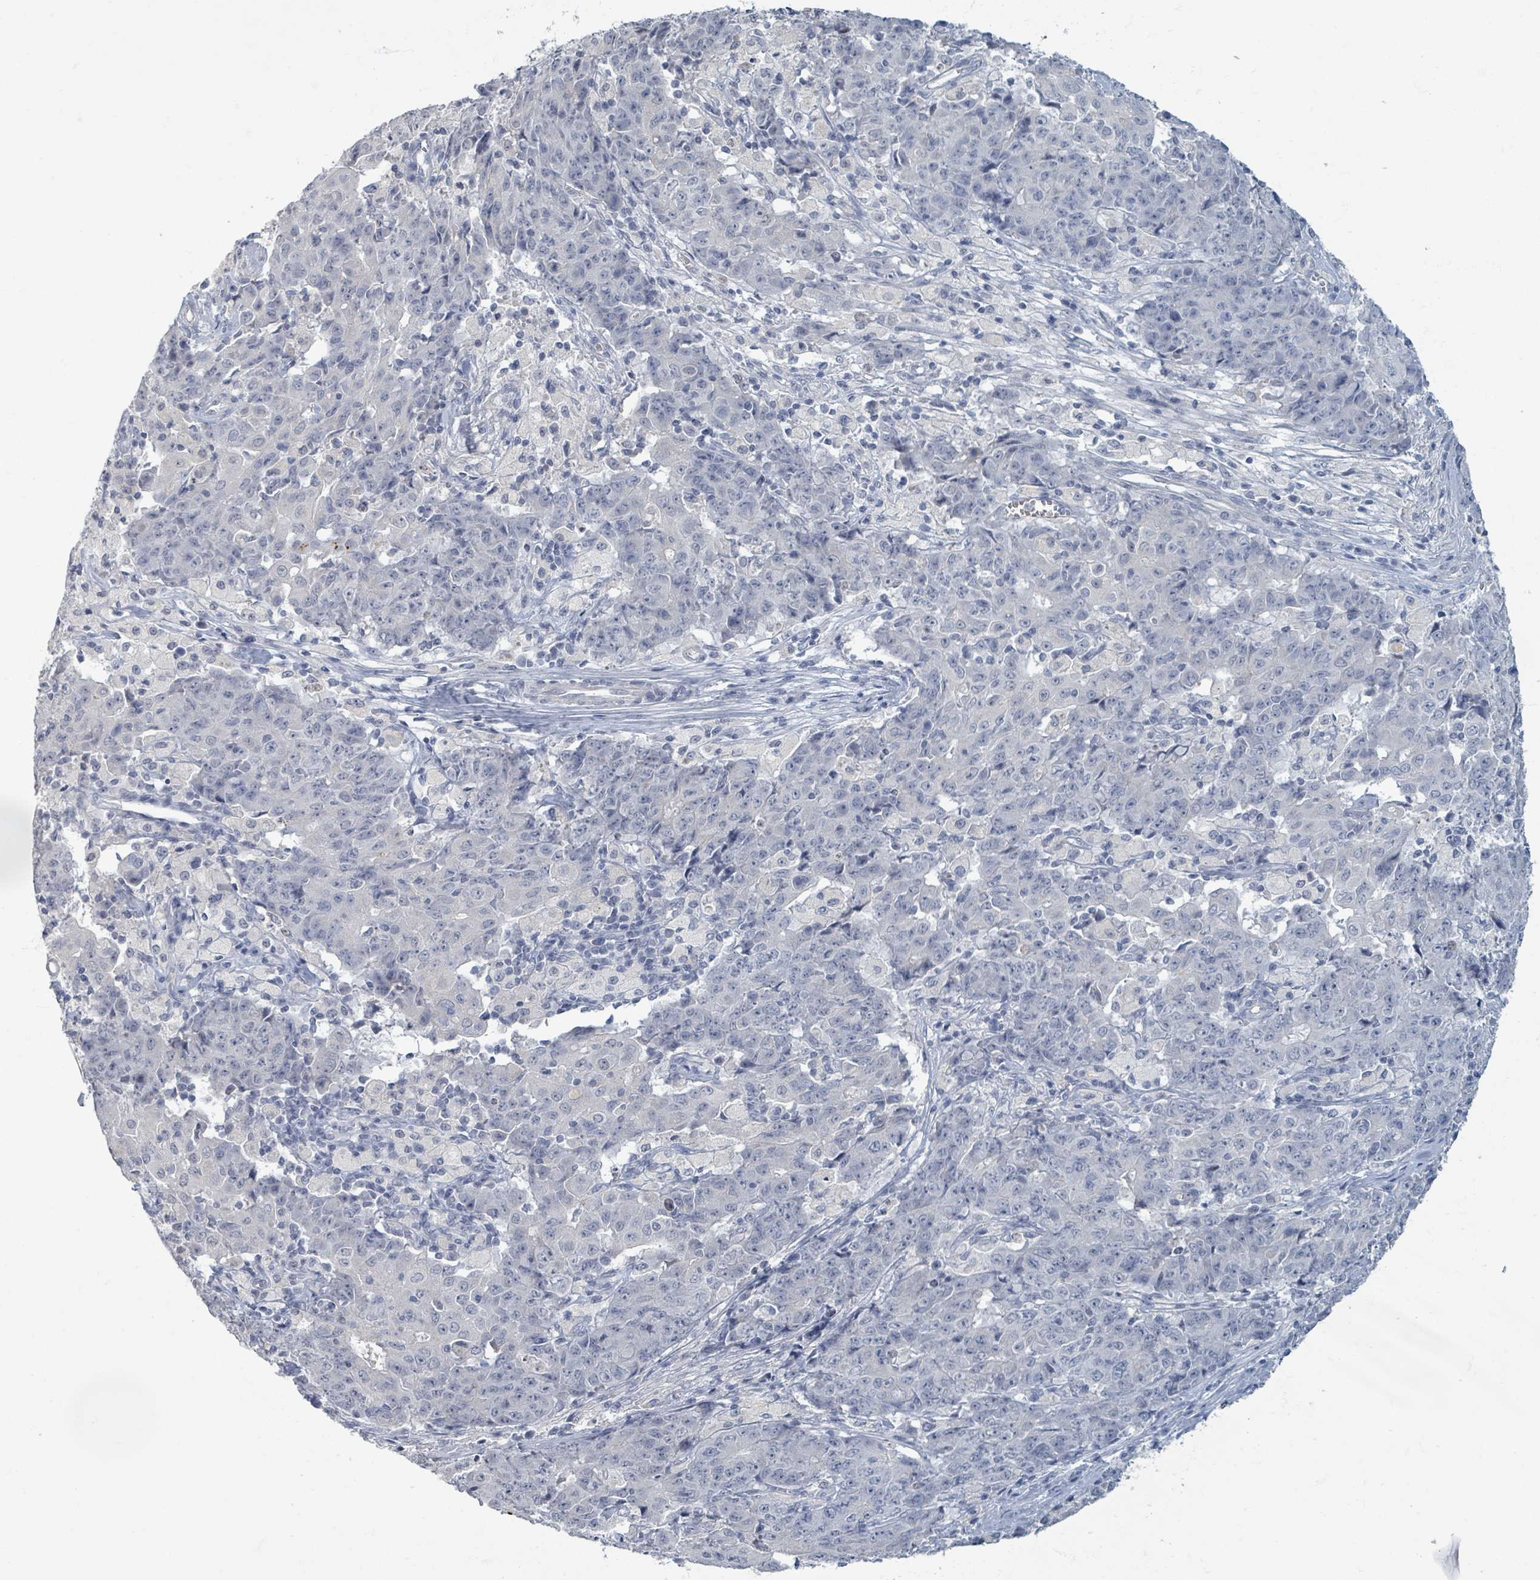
{"staining": {"intensity": "negative", "quantity": "none", "location": "none"}, "tissue": "ovarian cancer", "cell_type": "Tumor cells", "image_type": "cancer", "snomed": [{"axis": "morphology", "description": "Carcinoma, endometroid"}, {"axis": "topography", "description": "Ovary"}], "caption": "High magnification brightfield microscopy of endometroid carcinoma (ovarian) stained with DAB (brown) and counterstained with hematoxylin (blue): tumor cells show no significant positivity. (Stains: DAB IHC with hematoxylin counter stain, Microscopy: brightfield microscopy at high magnification).", "gene": "WNT11", "patient": {"sex": "female", "age": 42}}